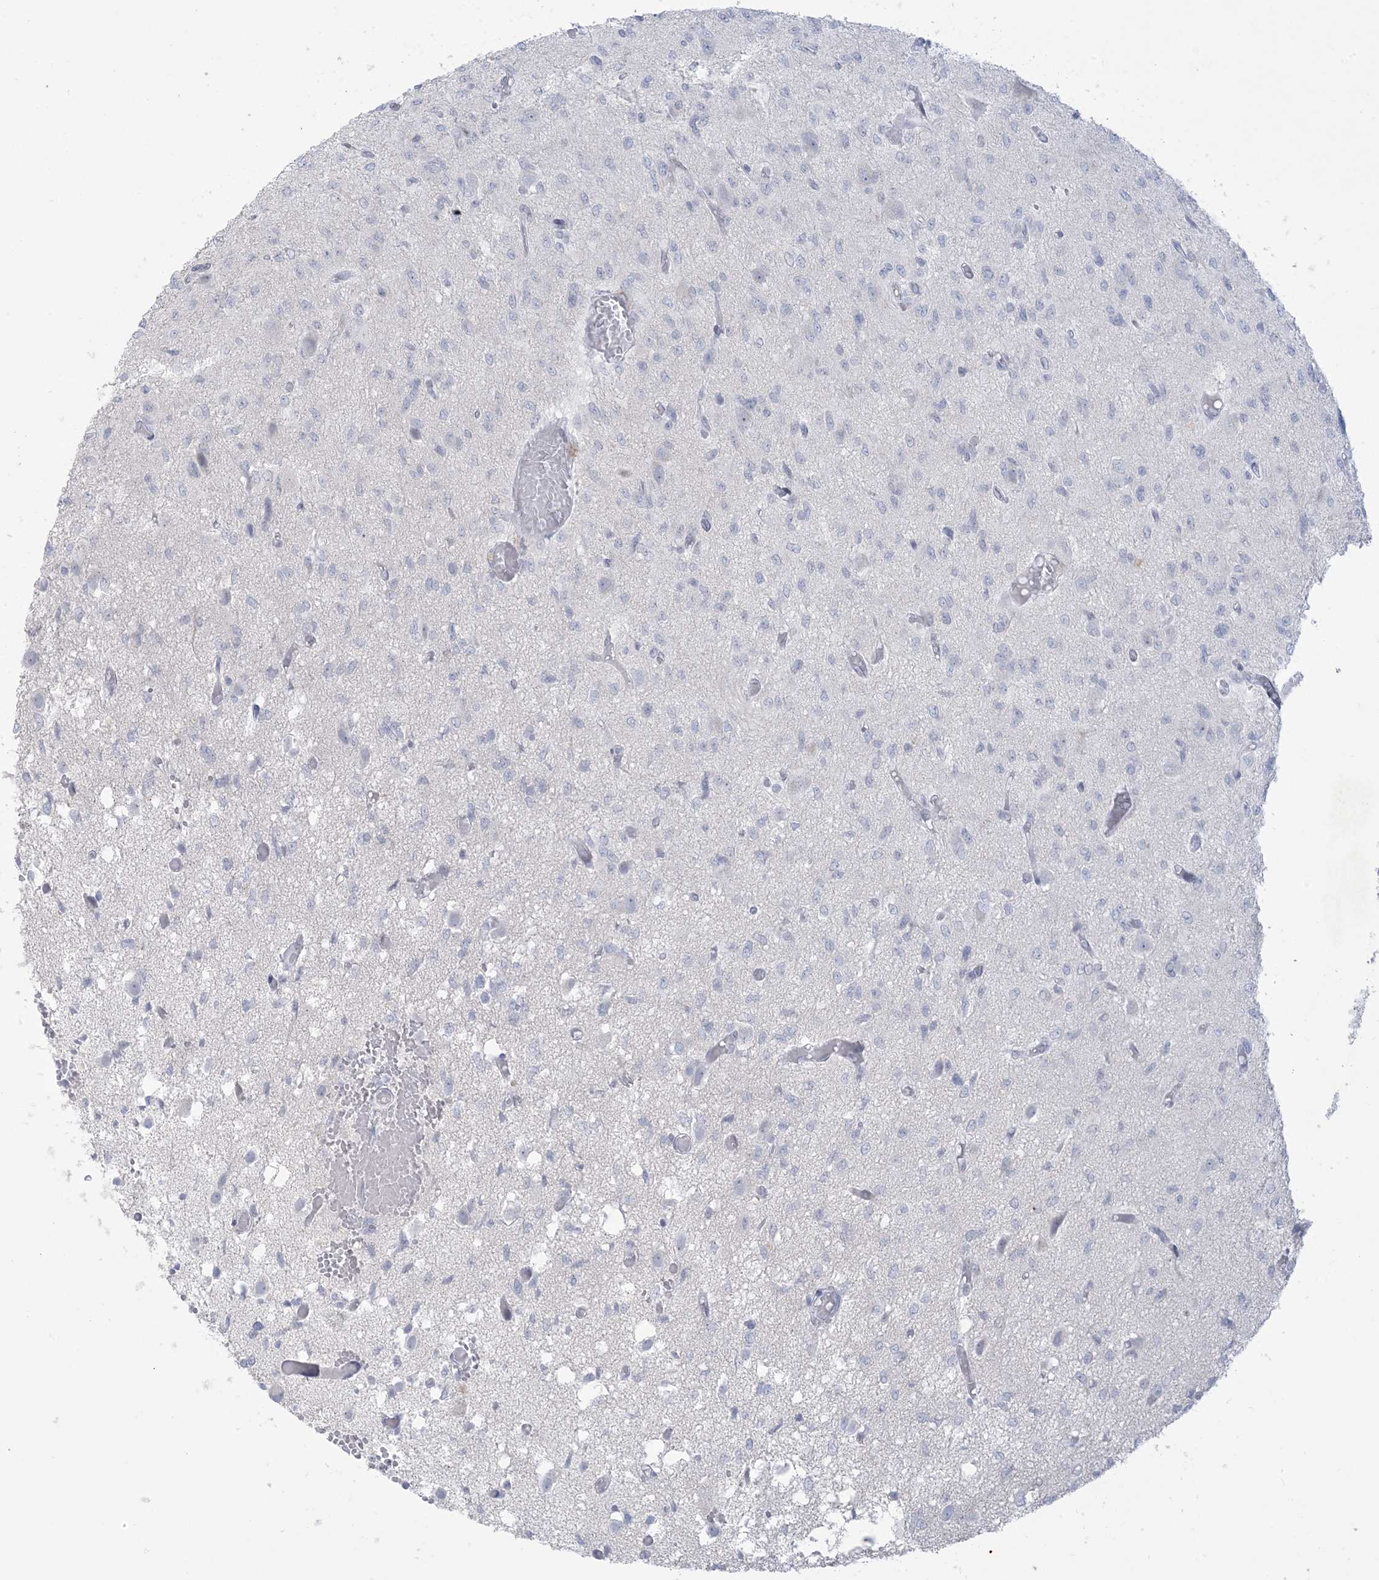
{"staining": {"intensity": "negative", "quantity": "none", "location": "none"}, "tissue": "glioma", "cell_type": "Tumor cells", "image_type": "cancer", "snomed": [{"axis": "morphology", "description": "Glioma, malignant, High grade"}, {"axis": "topography", "description": "Brain"}], "caption": "Immunohistochemistry (IHC) of glioma displays no positivity in tumor cells.", "gene": "HOMEZ", "patient": {"sex": "female", "age": 59}}